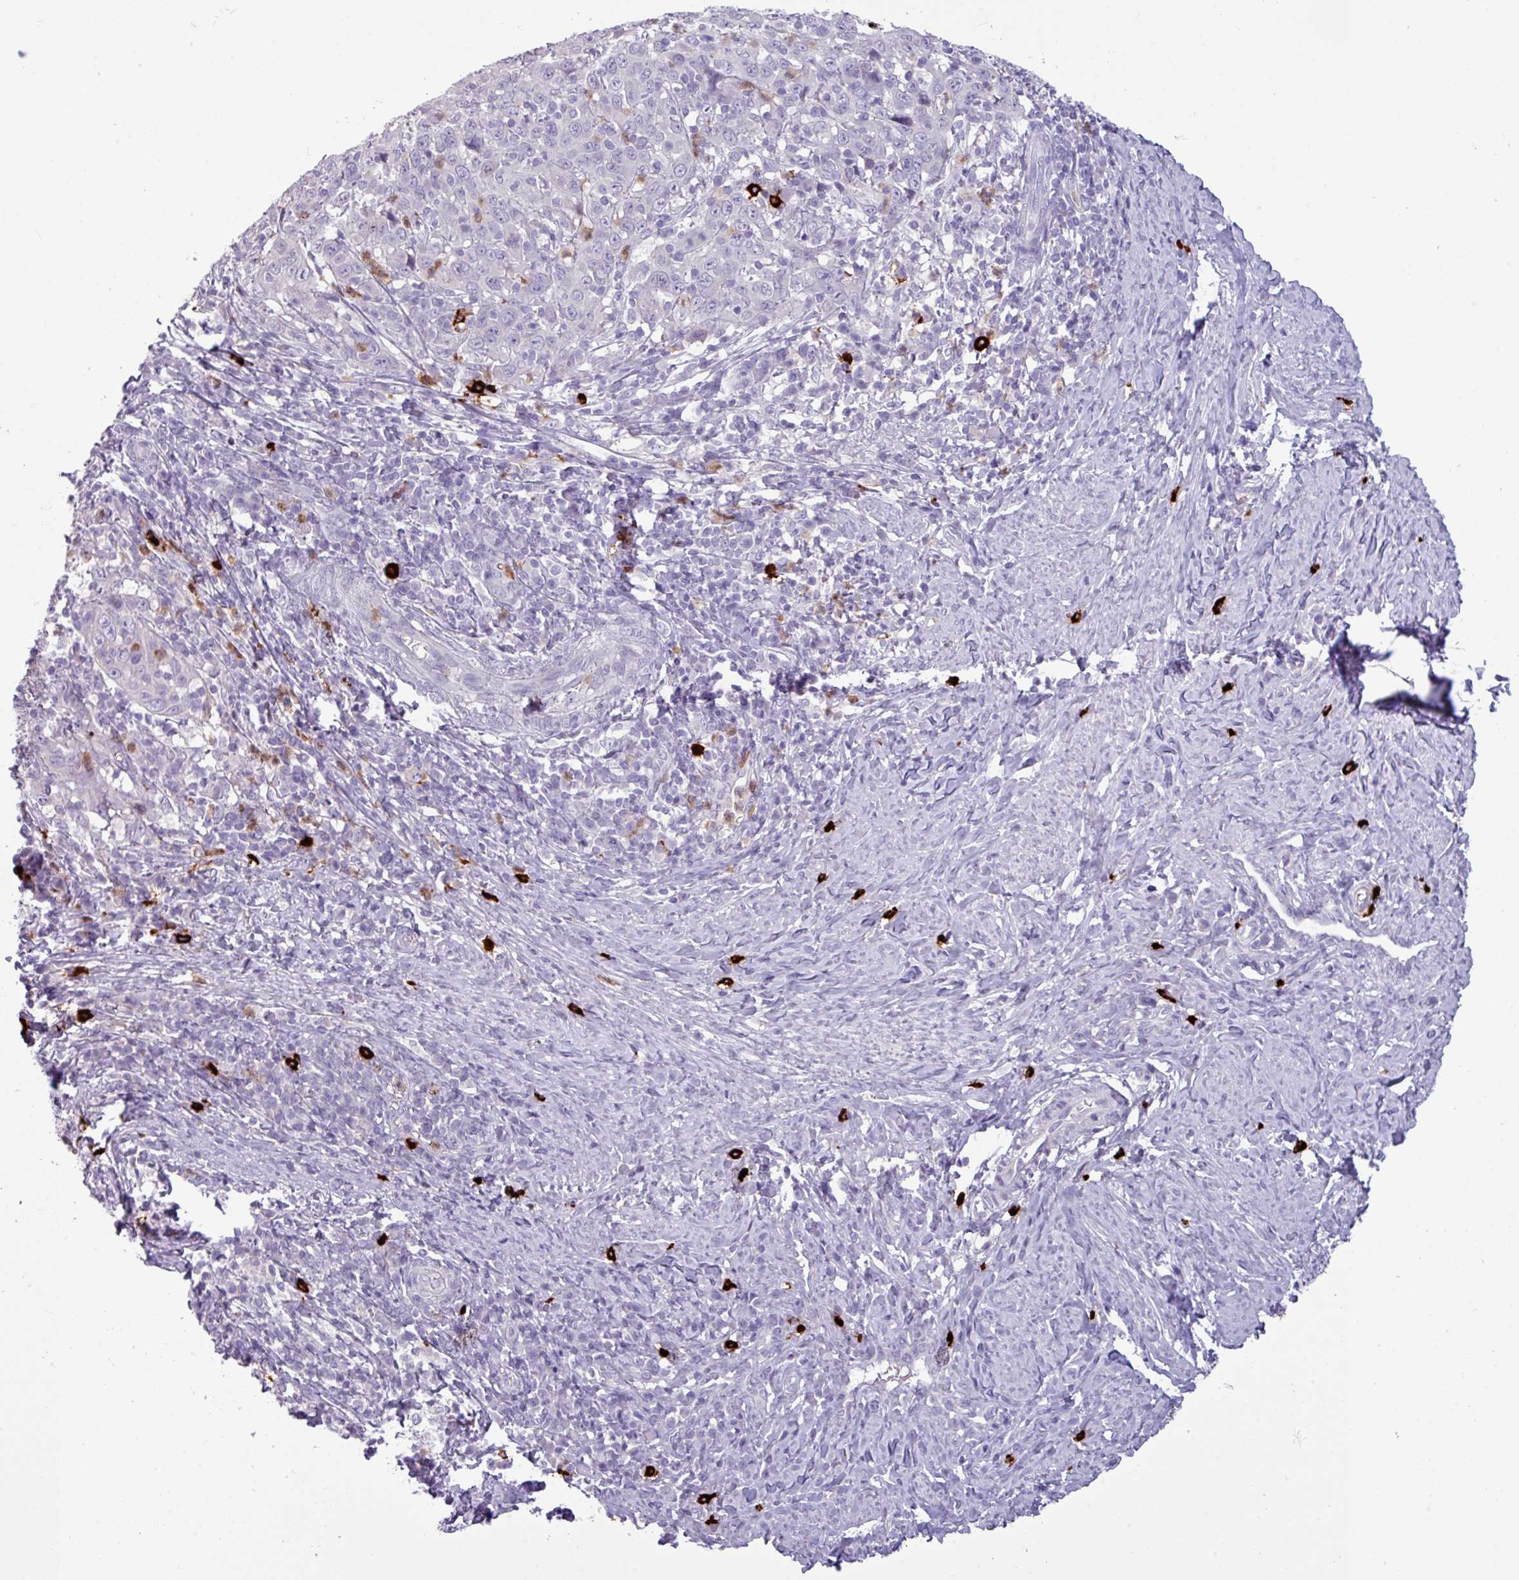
{"staining": {"intensity": "negative", "quantity": "none", "location": "none"}, "tissue": "cervical cancer", "cell_type": "Tumor cells", "image_type": "cancer", "snomed": [{"axis": "morphology", "description": "Squamous cell carcinoma, NOS"}, {"axis": "topography", "description": "Cervix"}], "caption": "Immunohistochemistry photomicrograph of neoplastic tissue: cervical cancer stained with DAB (3,3'-diaminobenzidine) reveals no significant protein positivity in tumor cells.", "gene": "TRIM39", "patient": {"sex": "female", "age": 46}}